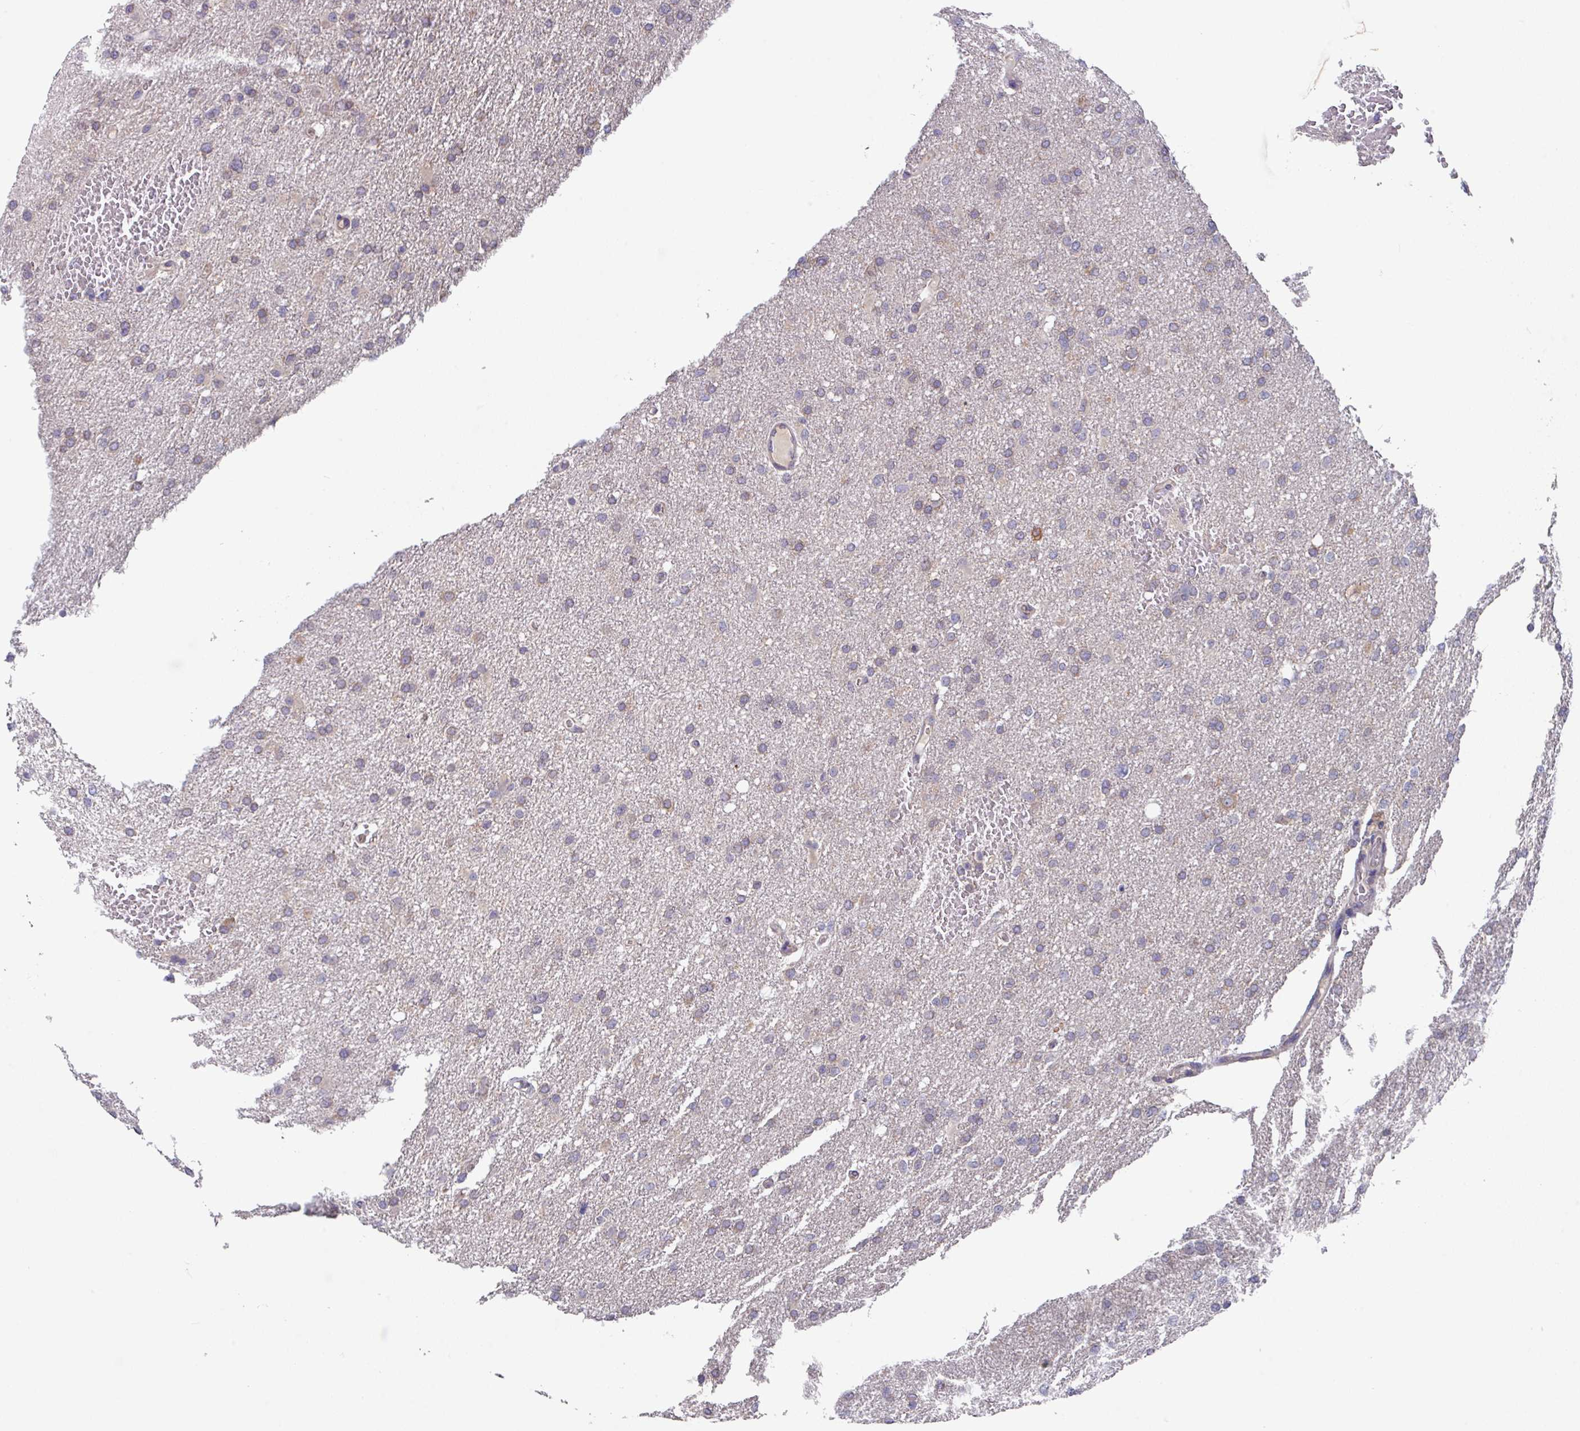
{"staining": {"intensity": "weak", "quantity": "<25%", "location": "cytoplasmic/membranous"}, "tissue": "glioma", "cell_type": "Tumor cells", "image_type": "cancer", "snomed": [{"axis": "morphology", "description": "Glioma, malignant, High grade"}, {"axis": "topography", "description": "Cerebral cortex"}], "caption": "Human glioma stained for a protein using IHC reveals no positivity in tumor cells.", "gene": "EIF4B", "patient": {"sex": "female", "age": 36}}